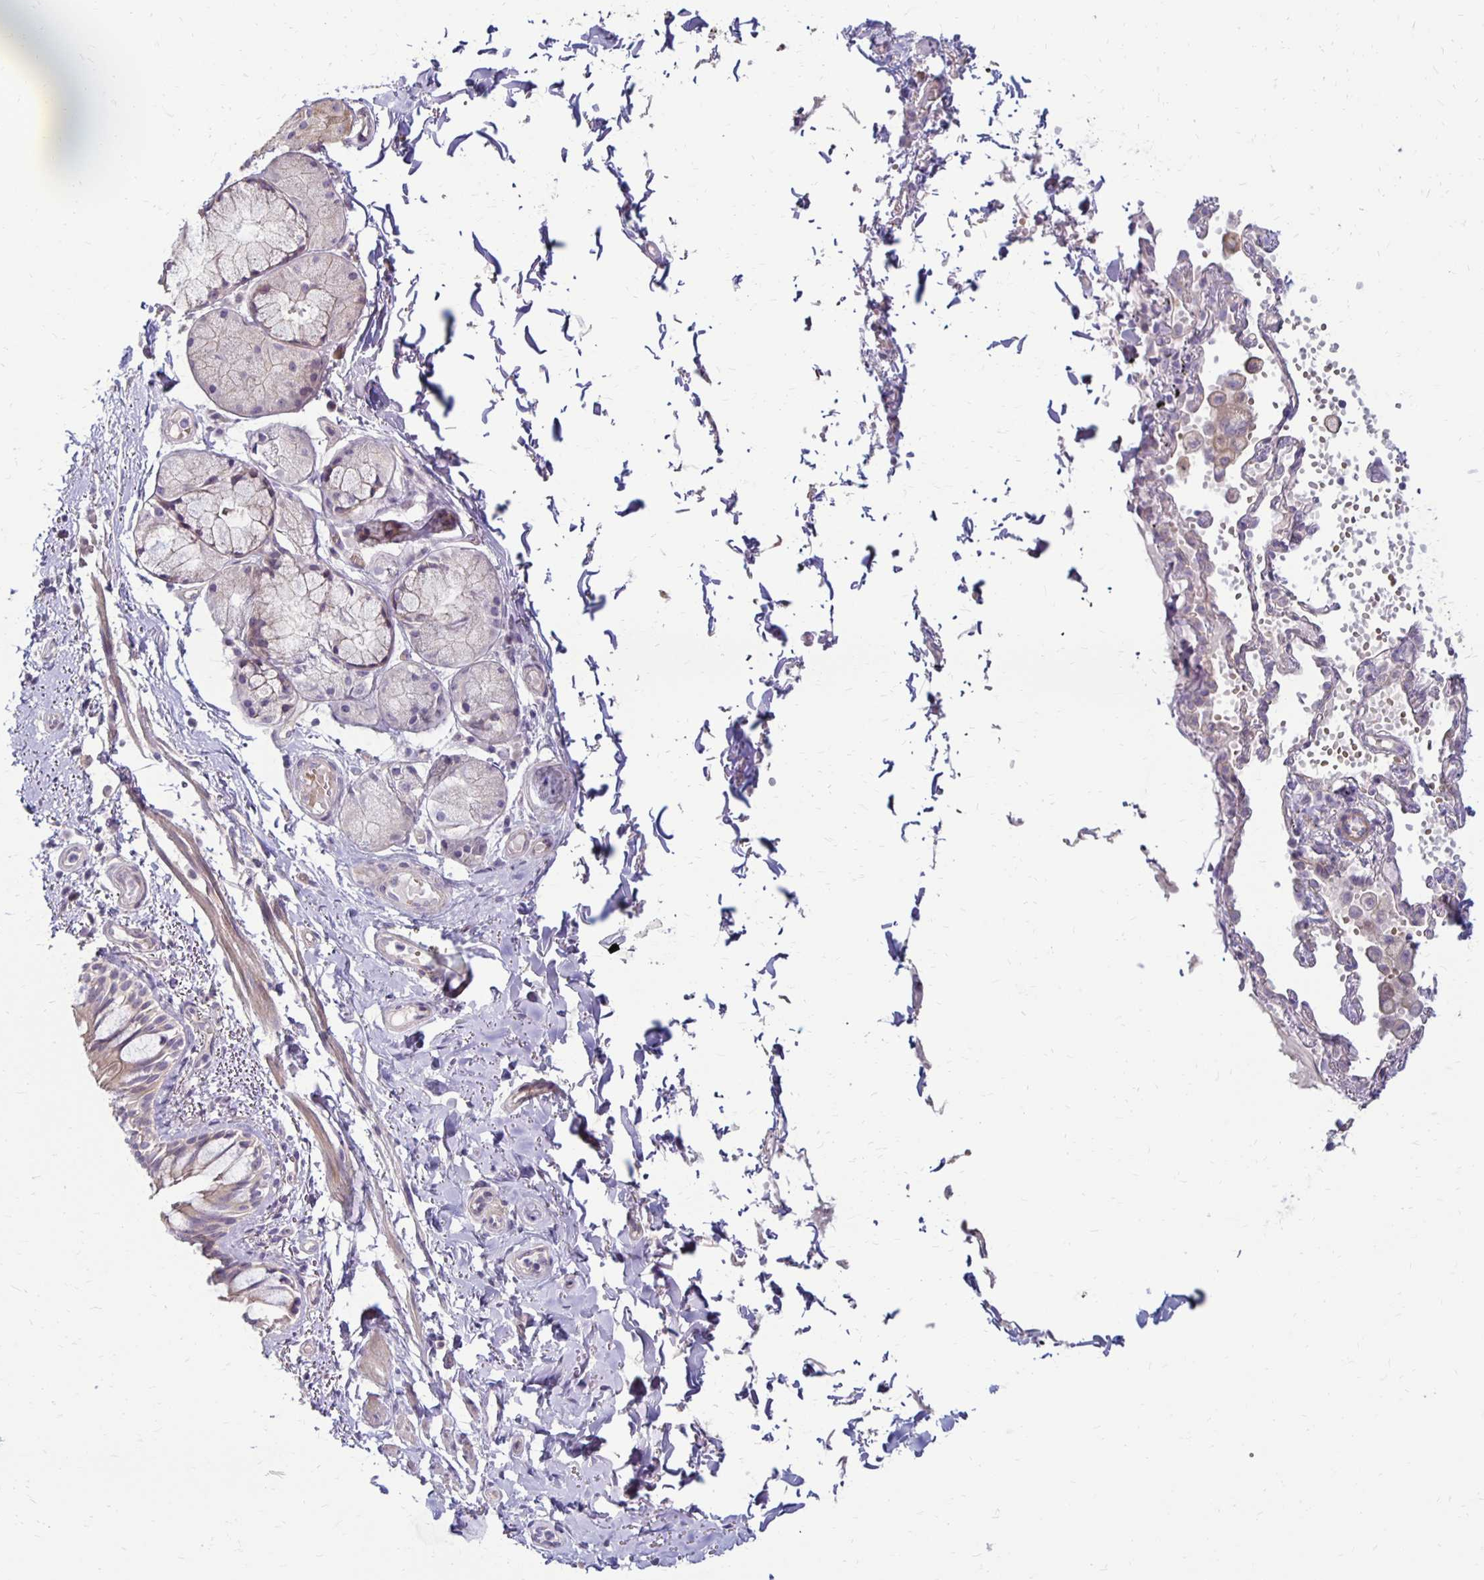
{"staining": {"intensity": "weak", "quantity": ">75%", "location": "cytoplasmic/membranous"}, "tissue": "bronchus", "cell_type": "Respiratory epithelial cells", "image_type": "normal", "snomed": [{"axis": "morphology", "description": "Normal tissue, NOS"}, {"axis": "topography", "description": "Lymph node"}, {"axis": "topography", "description": "Cartilage tissue"}, {"axis": "topography", "description": "Bronchus"}], "caption": "The histopathology image demonstrates staining of normal bronchus, revealing weak cytoplasmic/membranous protein staining (brown color) within respiratory epithelial cells. (DAB = brown stain, brightfield microscopy at high magnification).", "gene": "KATNBL1", "patient": {"sex": "female", "age": 70}}